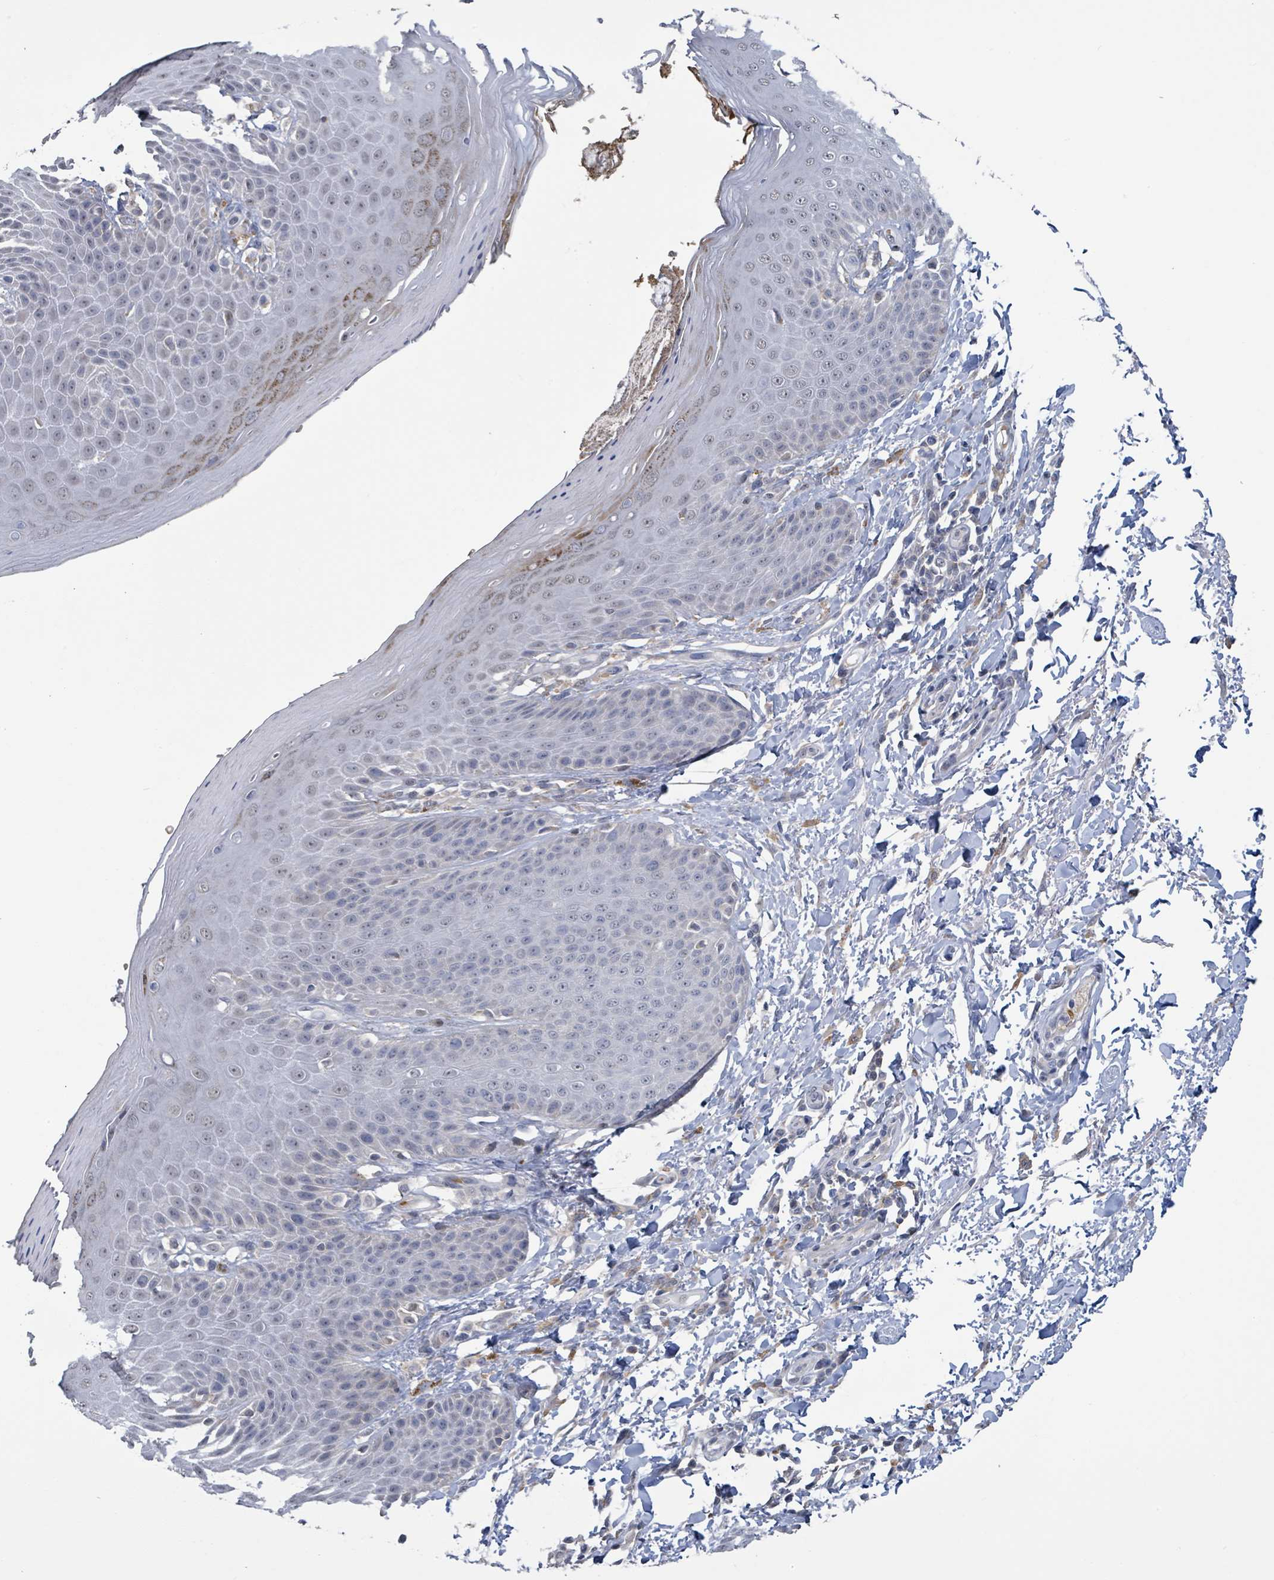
{"staining": {"intensity": "moderate", "quantity": "<25%", "location": "cytoplasmic/membranous"}, "tissue": "skin", "cell_type": "Epidermal cells", "image_type": "normal", "snomed": [{"axis": "morphology", "description": "Normal tissue, NOS"}, {"axis": "topography", "description": "Peripheral nerve tissue"}], "caption": "Protein staining displays moderate cytoplasmic/membranous expression in approximately <25% of epidermal cells in benign skin. Using DAB (3,3'-diaminobenzidine) (brown) and hematoxylin (blue) stains, captured at high magnification using brightfield microscopy.", "gene": "SEBOX", "patient": {"sex": "male", "age": 51}}